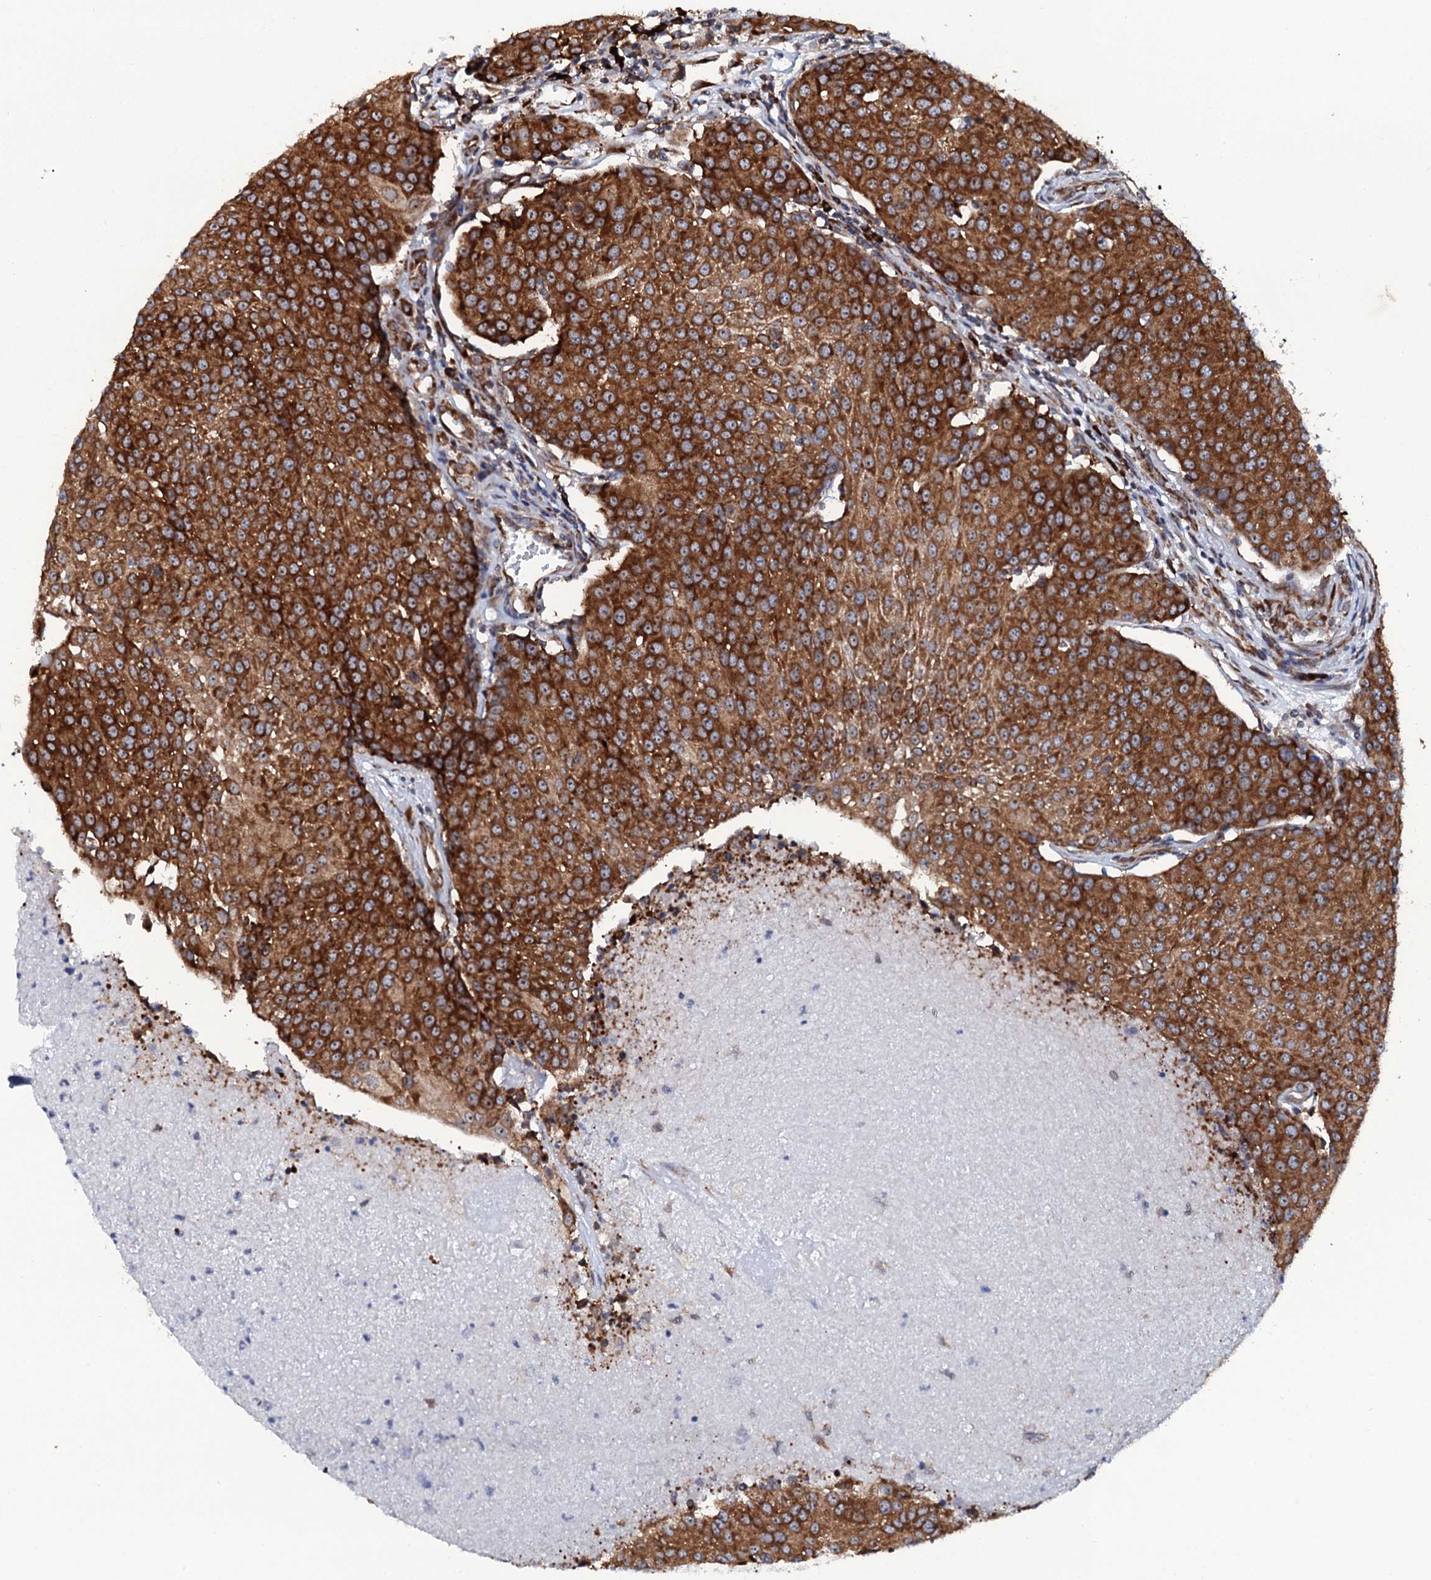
{"staining": {"intensity": "strong", "quantity": ">75%", "location": "cytoplasmic/membranous"}, "tissue": "urothelial cancer", "cell_type": "Tumor cells", "image_type": "cancer", "snomed": [{"axis": "morphology", "description": "Urothelial carcinoma, High grade"}, {"axis": "topography", "description": "Urinary bladder"}], "caption": "DAB immunohistochemical staining of high-grade urothelial carcinoma exhibits strong cytoplasmic/membranous protein positivity in about >75% of tumor cells.", "gene": "SPTY2D1", "patient": {"sex": "female", "age": 85}}